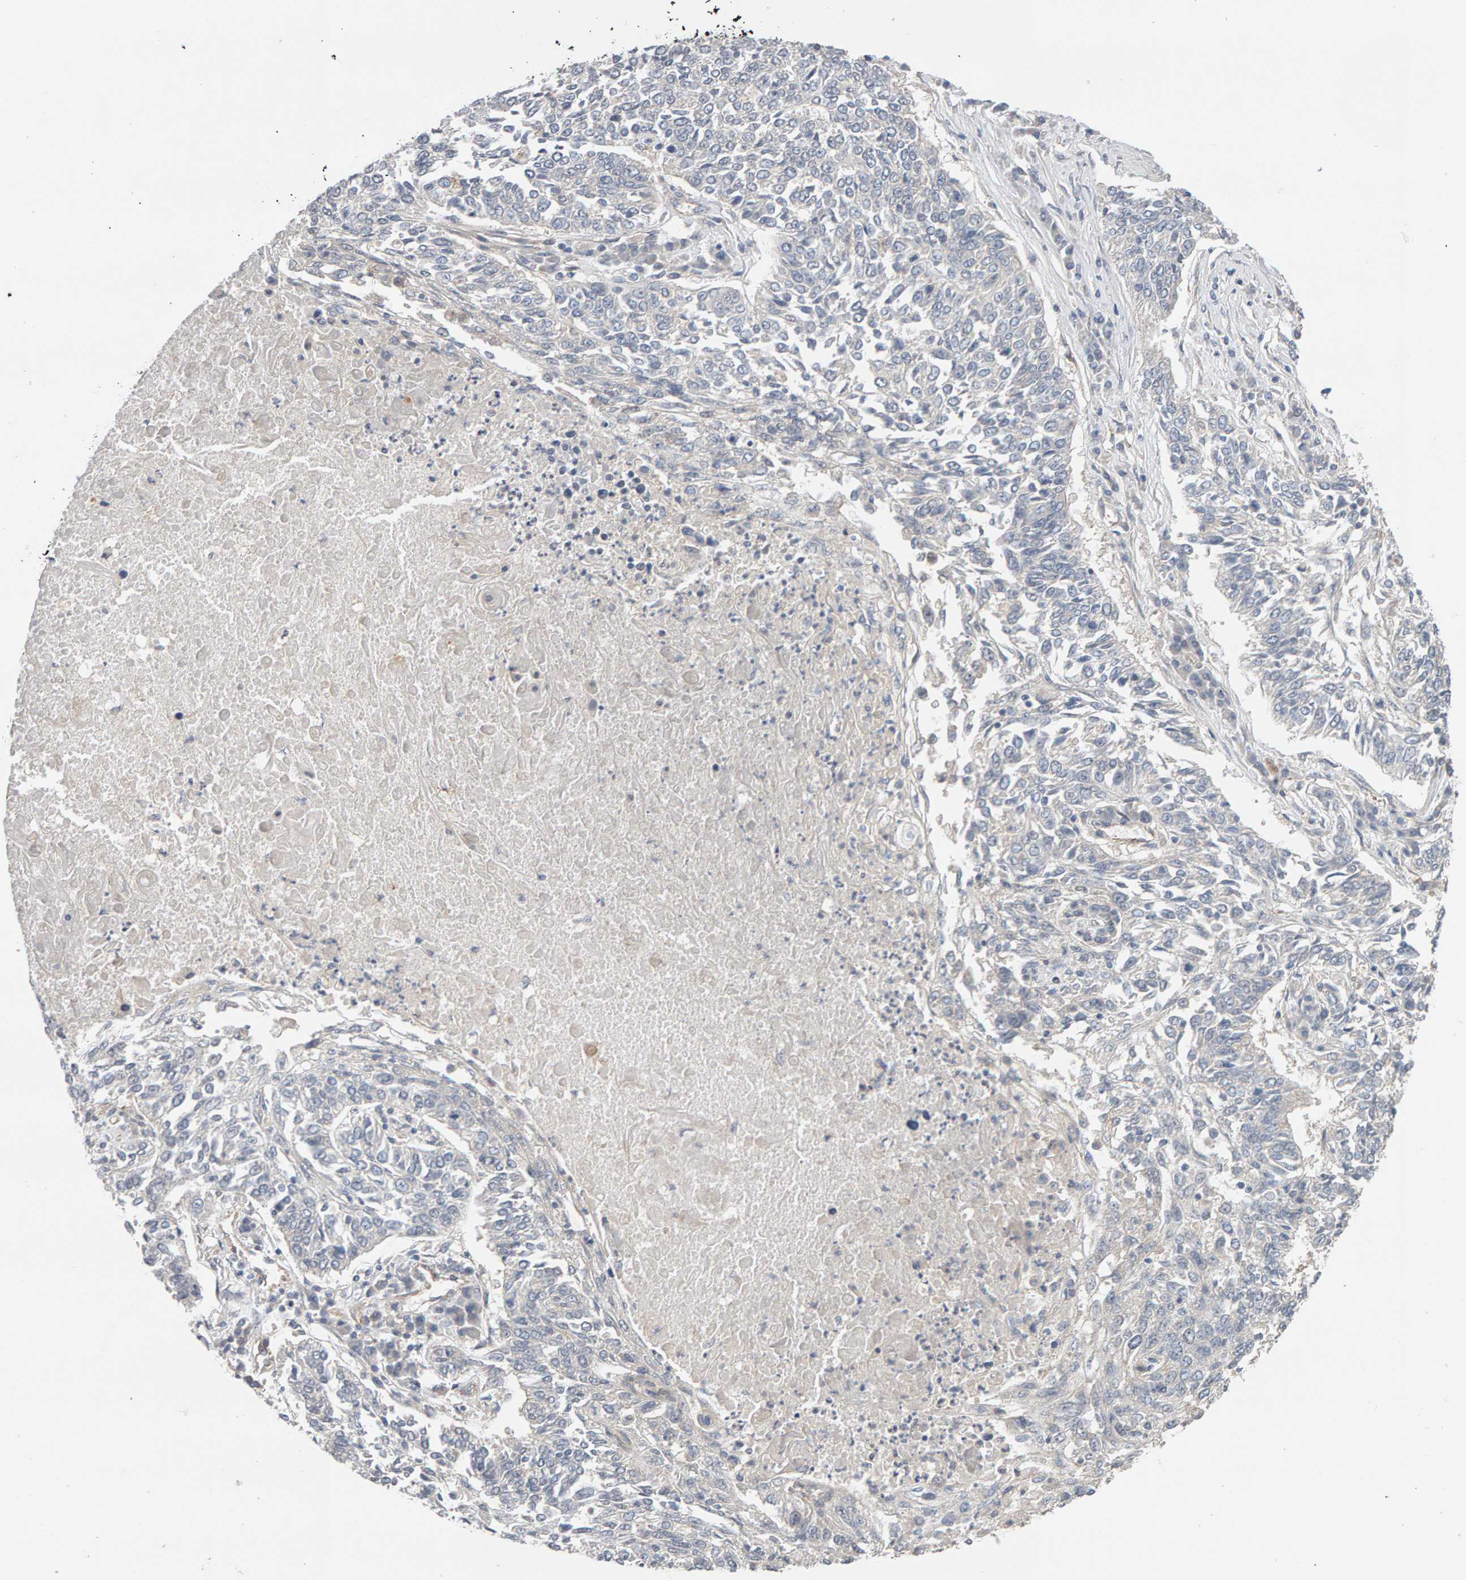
{"staining": {"intensity": "negative", "quantity": "none", "location": "none"}, "tissue": "lung cancer", "cell_type": "Tumor cells", "image_type": "cancer", "snomed": [{"axis": "morphology", "description": "Normal tissue, NOS"}, {"axis": "morphology", "description": "Squamous cell carcinoma, NOS"}, {"axis": "topography", "description": "Cartilage tissue"}, {"axis": "topography", "description": "Bronchus"}, {"axis": "topography", "description": "Lung"}], "caption": "A photomicrograph of human lung cancer (squamous cell carcinoma) is negative for staining in tumor cells.", "gene": "PPP1R16A", "patient": {"sex": "female", "age": 49}}